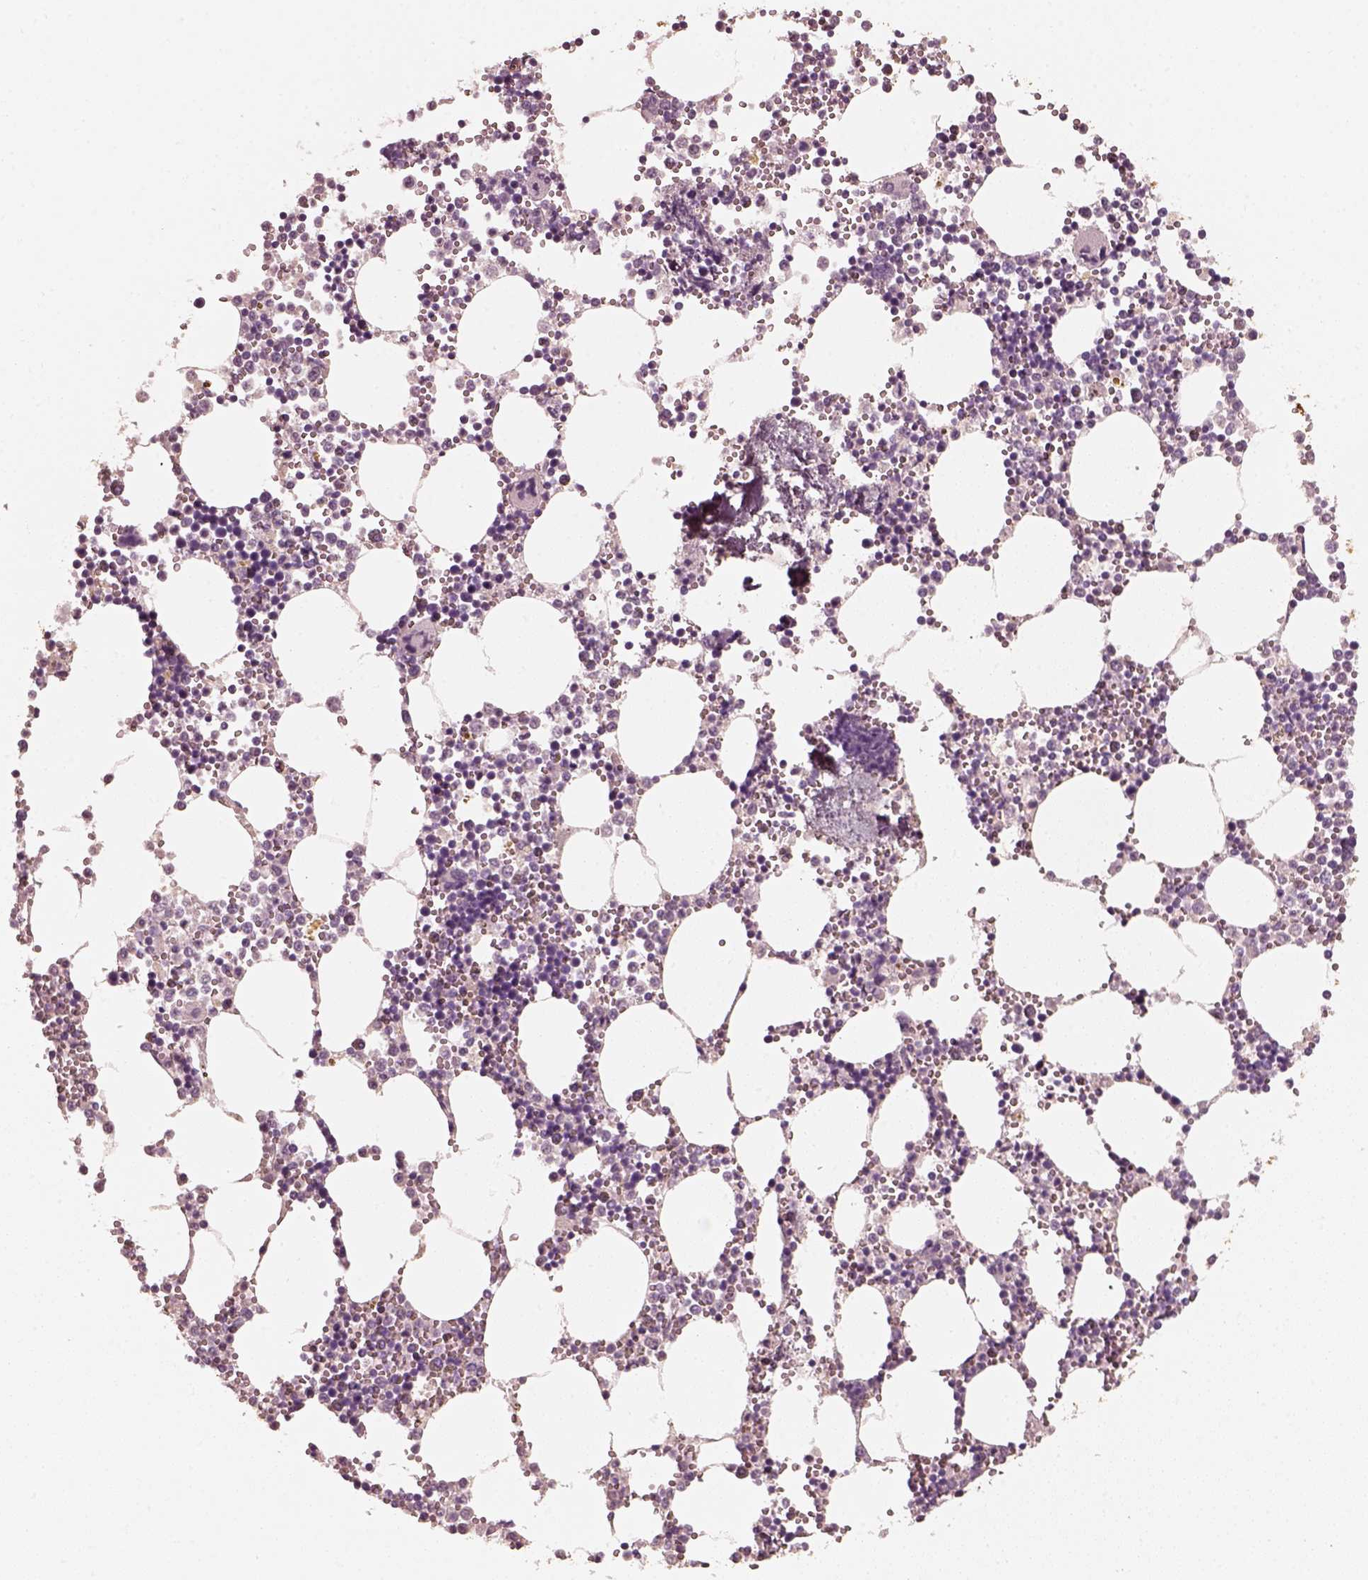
{"staining": {"intensity": "negative", "quantity": "none", "location": "none"}, "tissue": "bone marrow", "cell_type": "Hematopoietic cells", "image_type": "normal", "snomed": [{"axis": "morphology", "description": "Normal tissue, NOS"}, {"axis": "topography", "description": "Bone marrow"}], "caption": "The micrograph exhibits no staining of hematopoietic cells in normal bone marrow.", "gene": "RS1", "patient": {"sex": "male", "age": 54}}